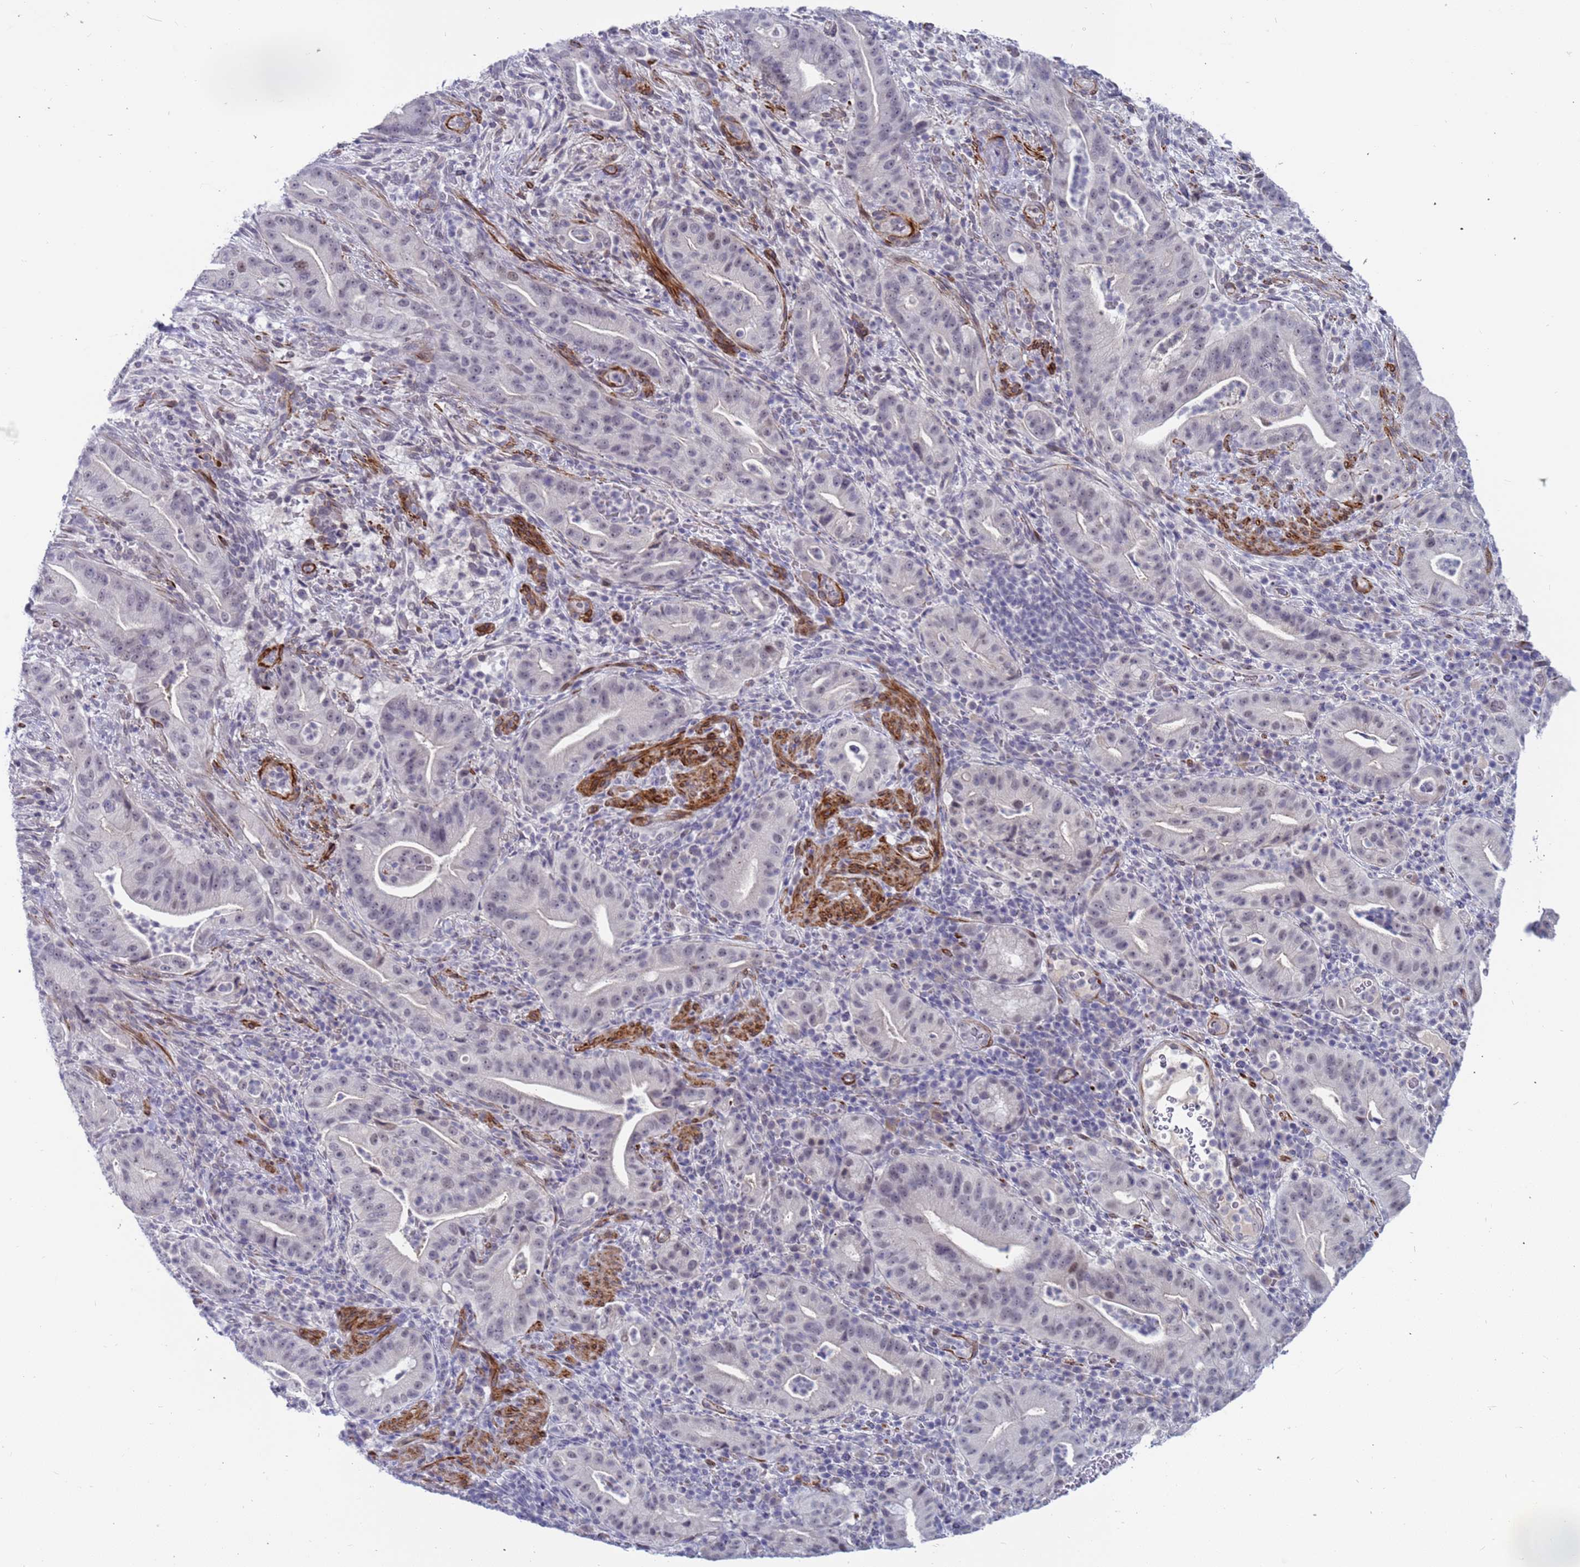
{"staining": {"intensity": "weak", "quantity": "<25%", "location": "nuclear"}, "tissue": "pancreatic cancer", "cell_type": "Tumor cells", "image_type": "cancer", "snomed": [{"axis": "morphology", "description": "Adenocarcinoma, NOS"}, {"axis": "topography", "description": "Pancreas"}], "caption": "An IHC image of pancreatic adenocarcinoma is shown. There is no staining in tumor cells of pancreatic adenocarcinoma.", "gene": "CXorf65", "patient": {"sex": "male", "age": 71}}